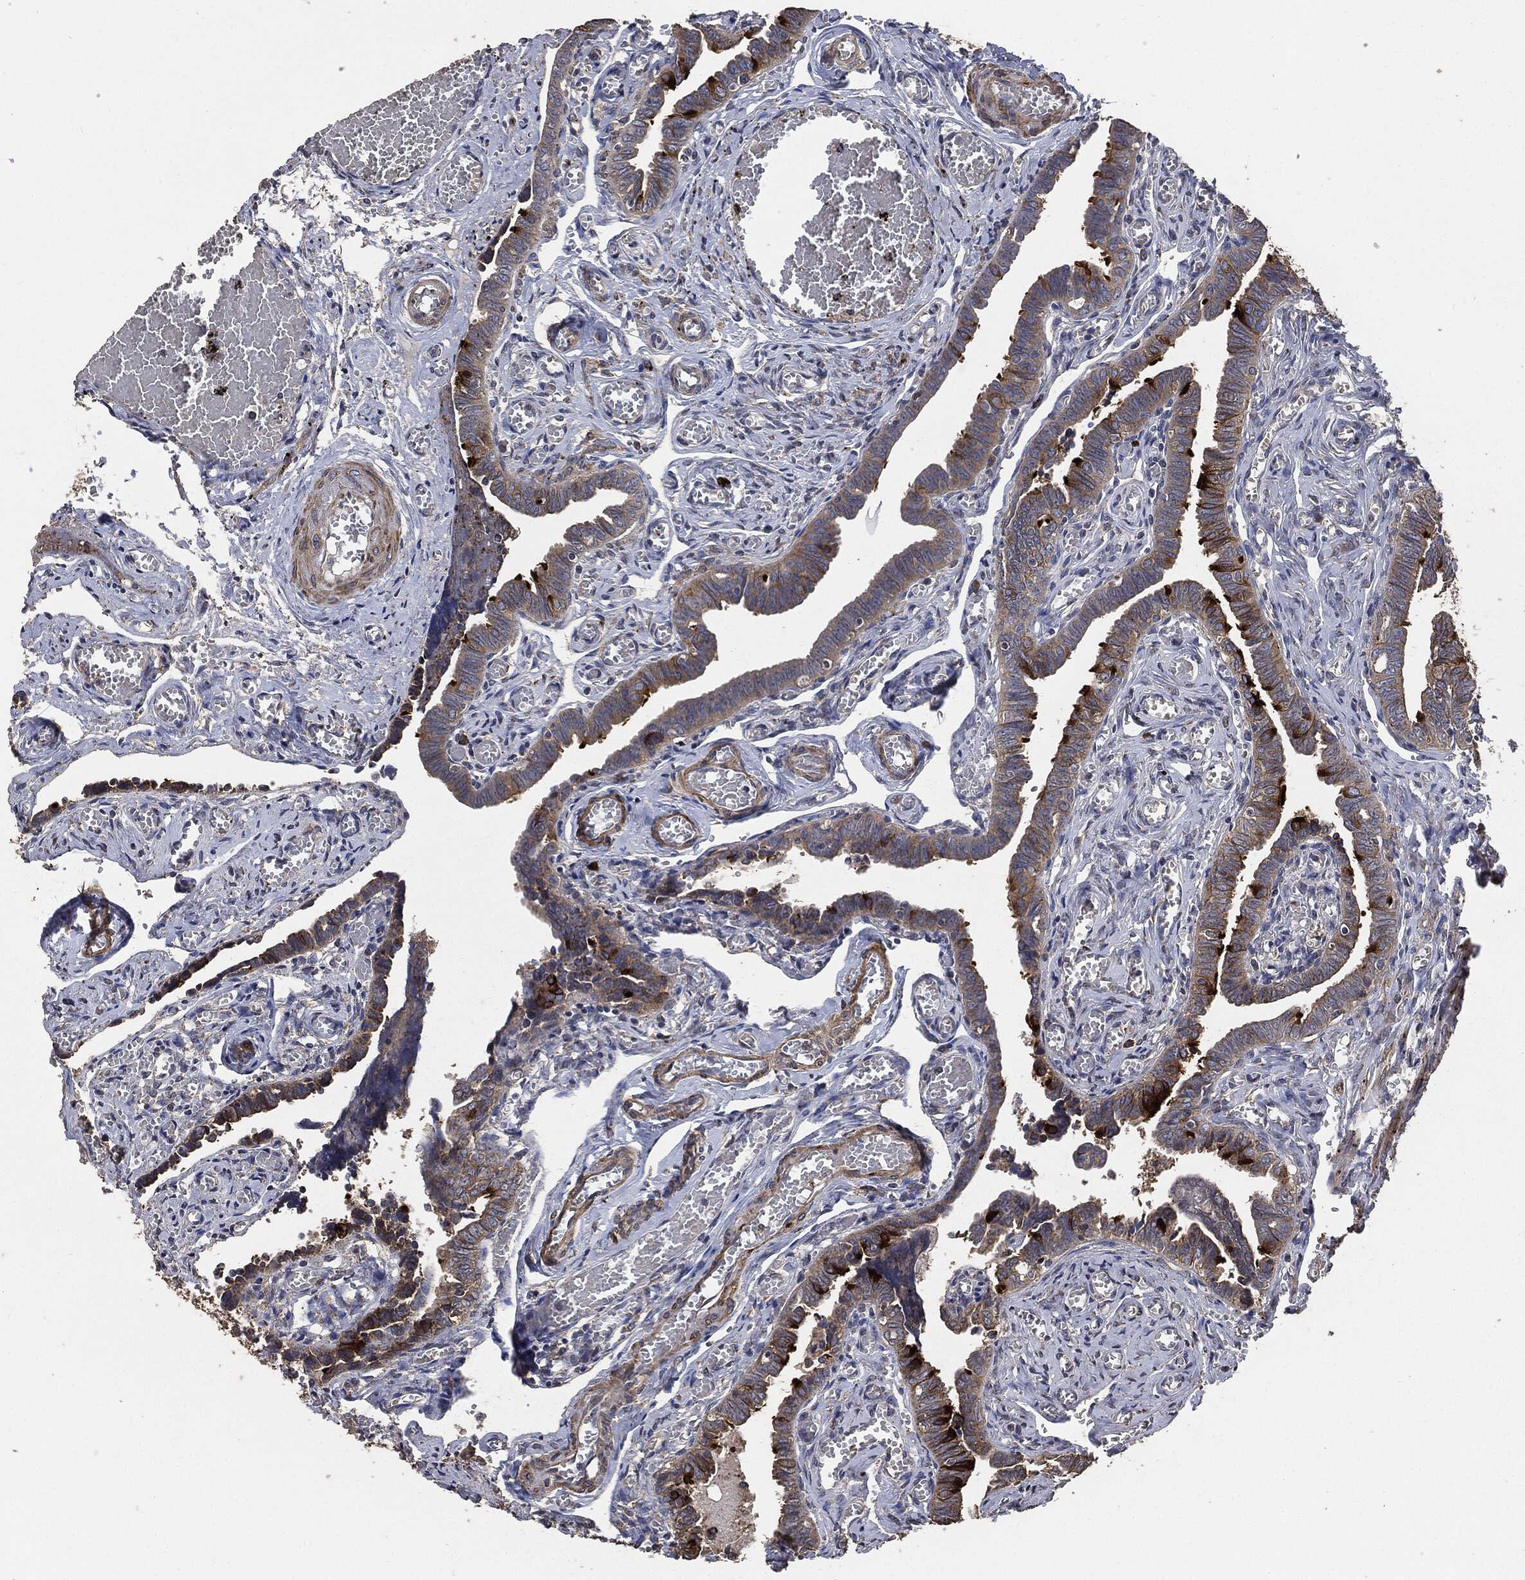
{"staining": {"intensity": "strong", "quantity": "25%-75%", "location": "cytoplasmic/membranous"}, "tissue": "fallopian tube", "cell_type": "Glandular cells", "image_type": "normal", "snomed": [{"axis": "morphology", "description": "Normal tissue, NOS"}, {"axis": "topography", "description": "Vascular tissue"}, {"axis": "topography", "description": "Fallopian tube"}], "caption": "Protein analysis of unremarkable fallopian tube reveals strong cytoplasmic/membranous staining in about 25%-75% of glandular cells. (IHC, brightfield microscopy, high magnification).", "gene": "STK3", "patient": {"sex": "female", "age": 67}}